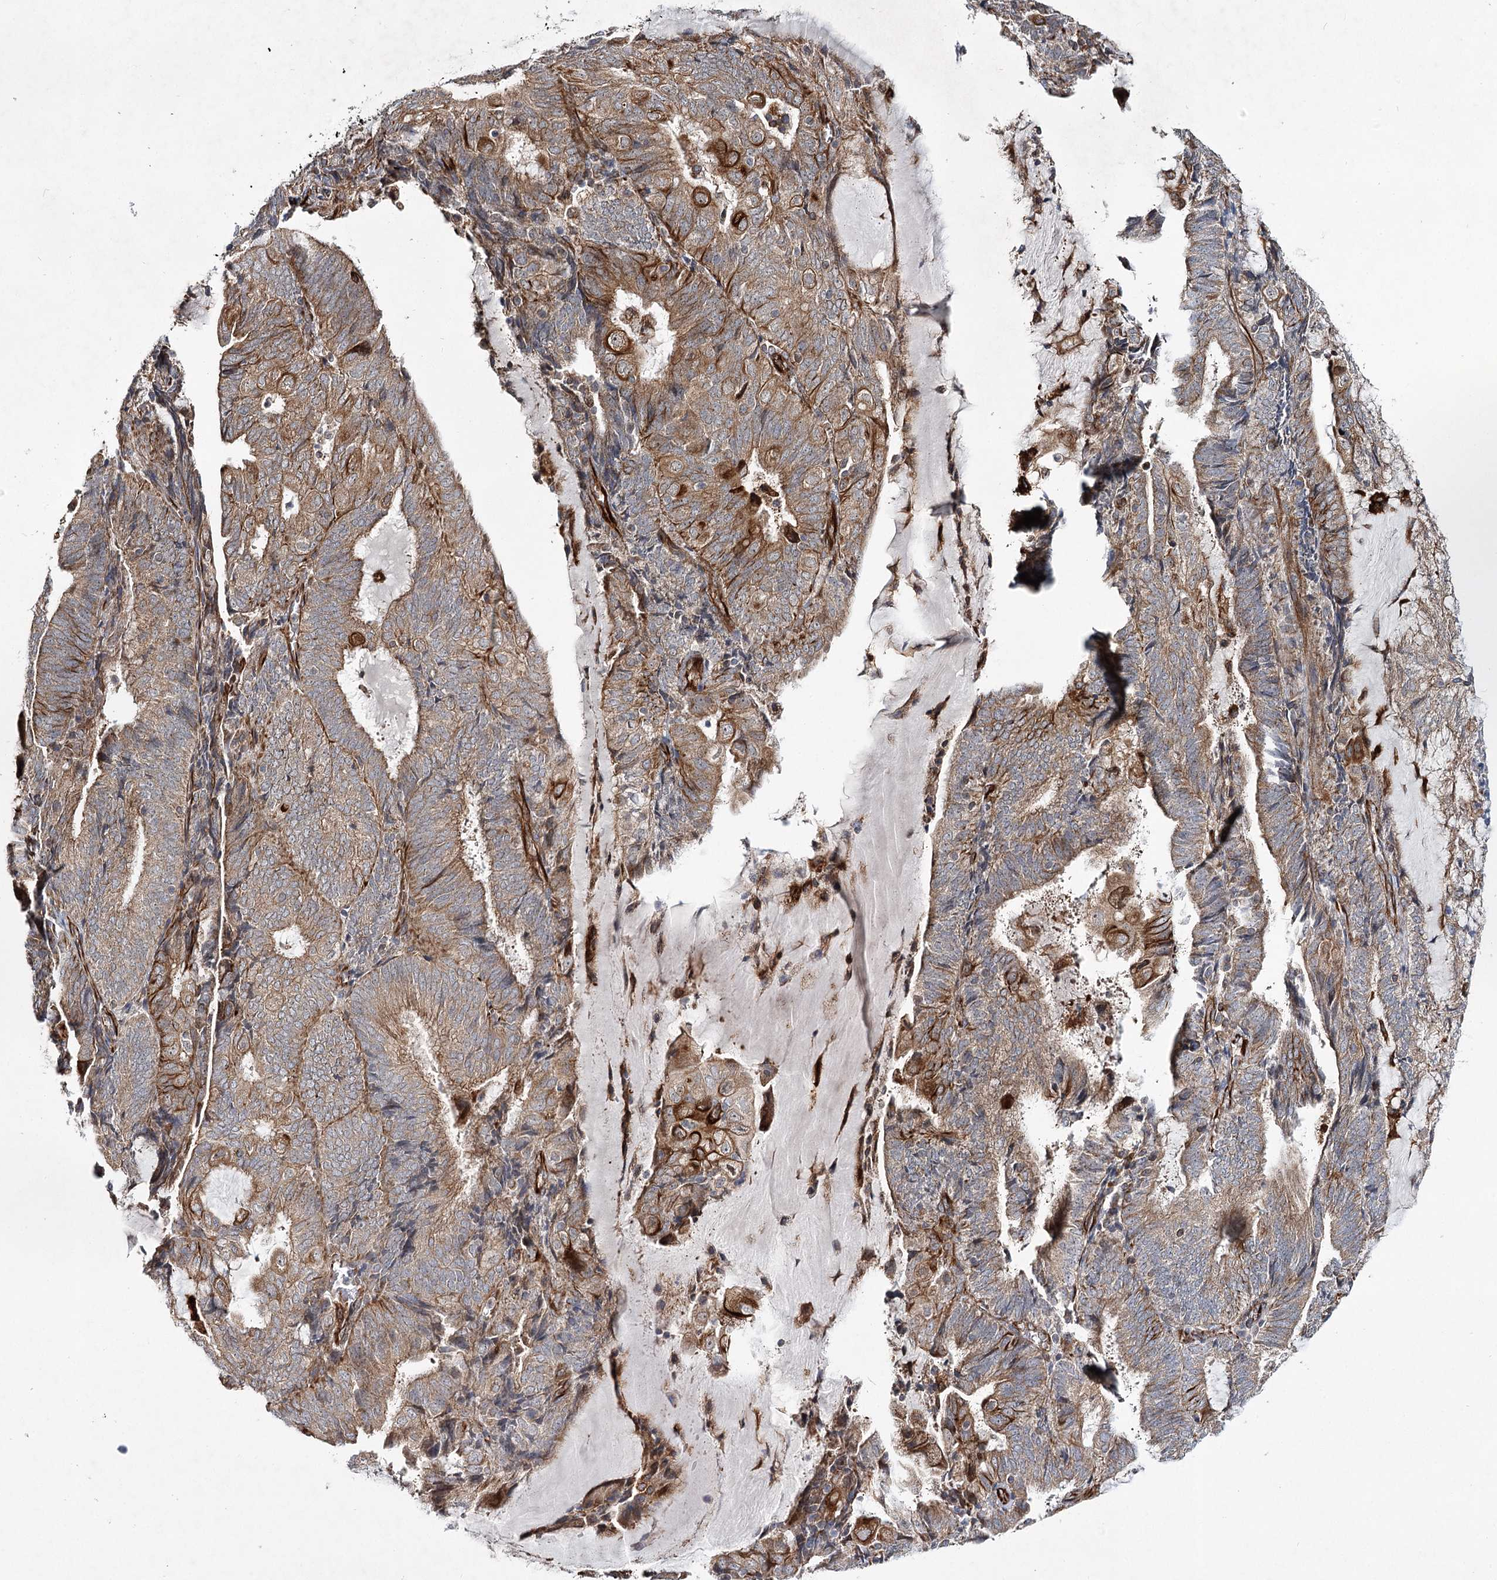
{"staining": {"intensity": "weak", "quantity": ">75%", "location": "cytoplasmic/membranous"}, "tissue": "endometrial cancer", "cell_type": "Tumor cells", "image_type": "cancer", "snomed": [{"axis": "morphology", "description": "Adenocarcinoma, NOS"}, {"axis": "topography", "description": "Endometrium"}], "caption": "Protein staining of endometrial cancer tissue displays weak cytoplasmic/membranous positivity in about >75% of tumor cells.", "gene": "DPEP2", "patient": {"sex": "female", "age": 81}}